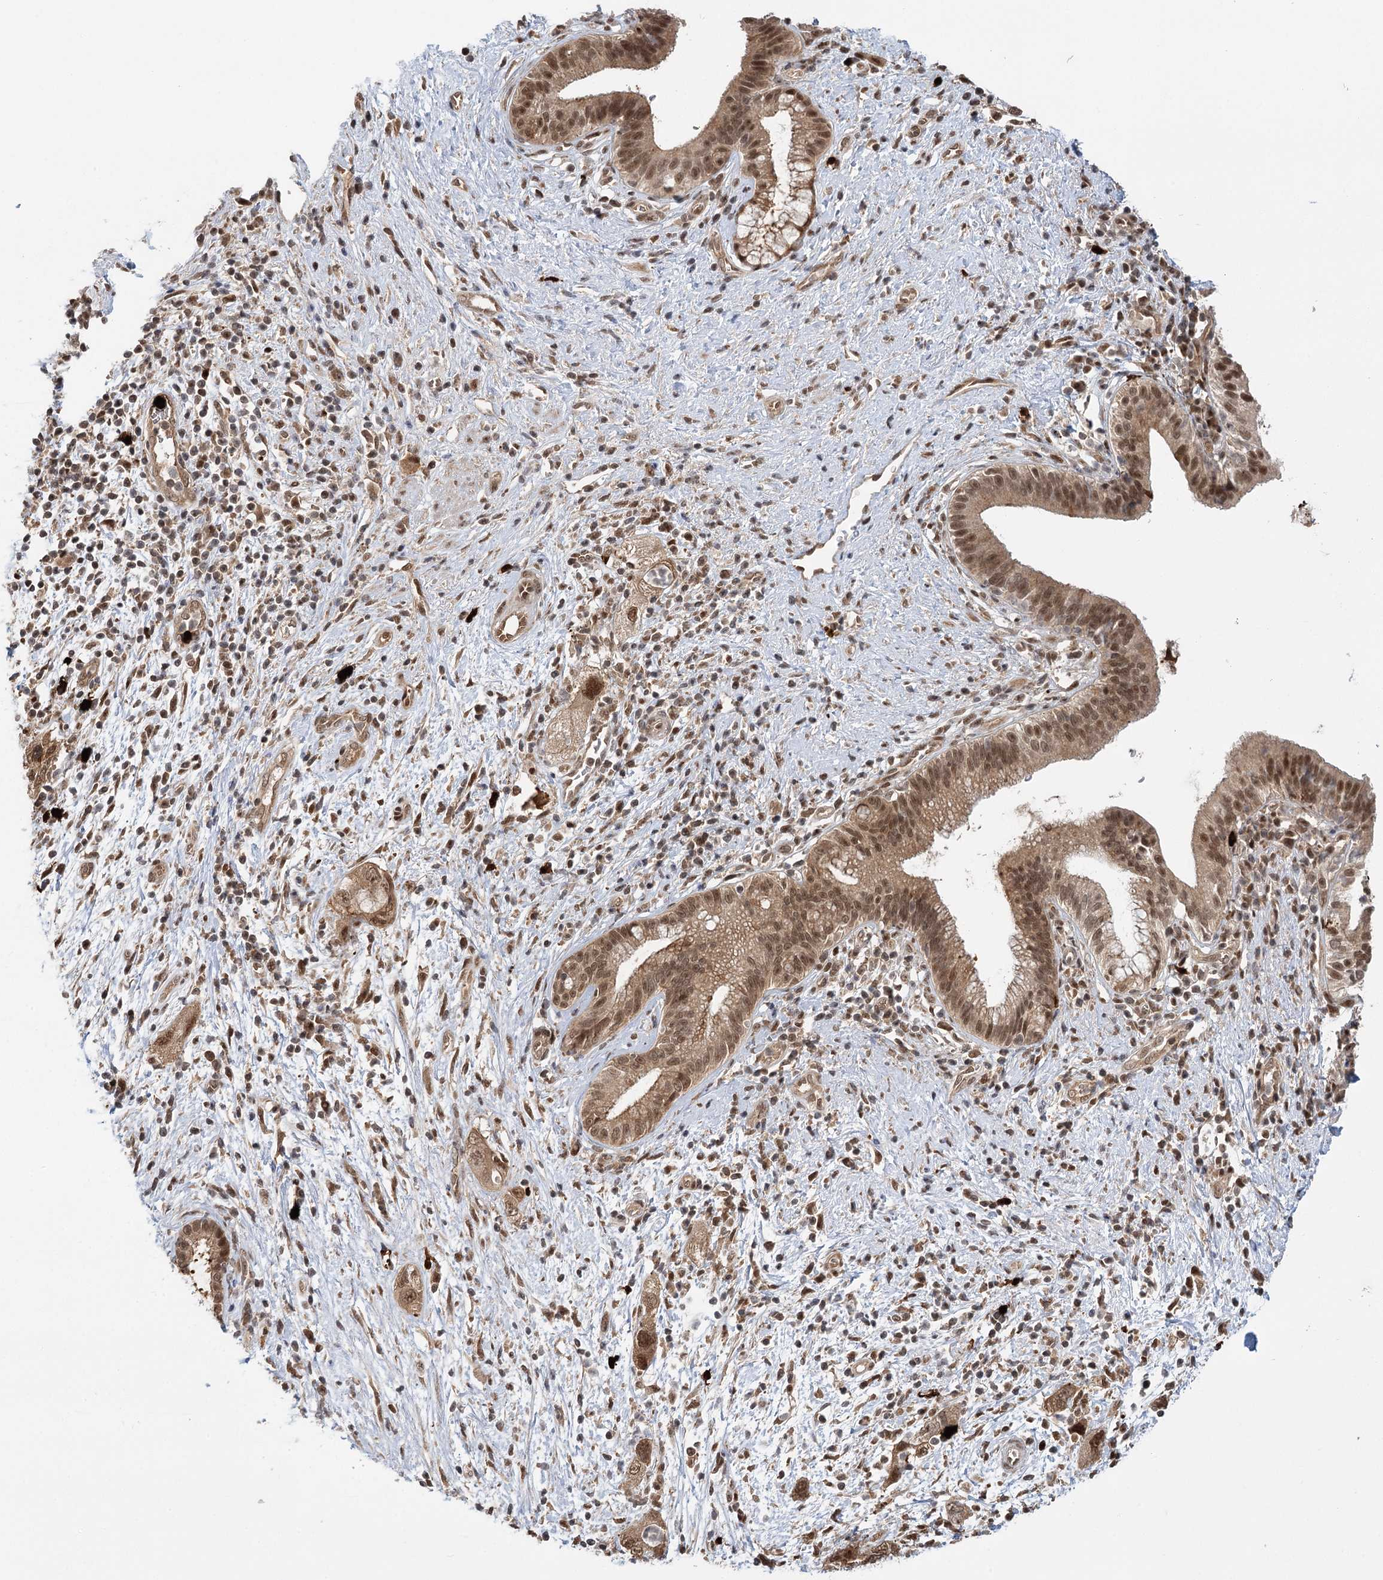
{"staining": {"intensity": "moderate", "quantity": ">75%", "location": "cytoplasmic/membranous,nuclear"}, "tissue": "pancreatic cancer", "cell_type": "Tumor cells", "image_type": "cancer", "snomed": [{"axis": "morphology", "description": "Adenocarcinoma, NOS"}, {"axis": "topography", "description": "Pancreas"}], "caption": "Adenocarcinoma (pancreatic) tissue demonstrates moderate cytoplasmic/membranous and nuclear staining in about >75% of tumor cells", "gene": "N6AMT1", "patient": {"sex": "female", "age": 73}}